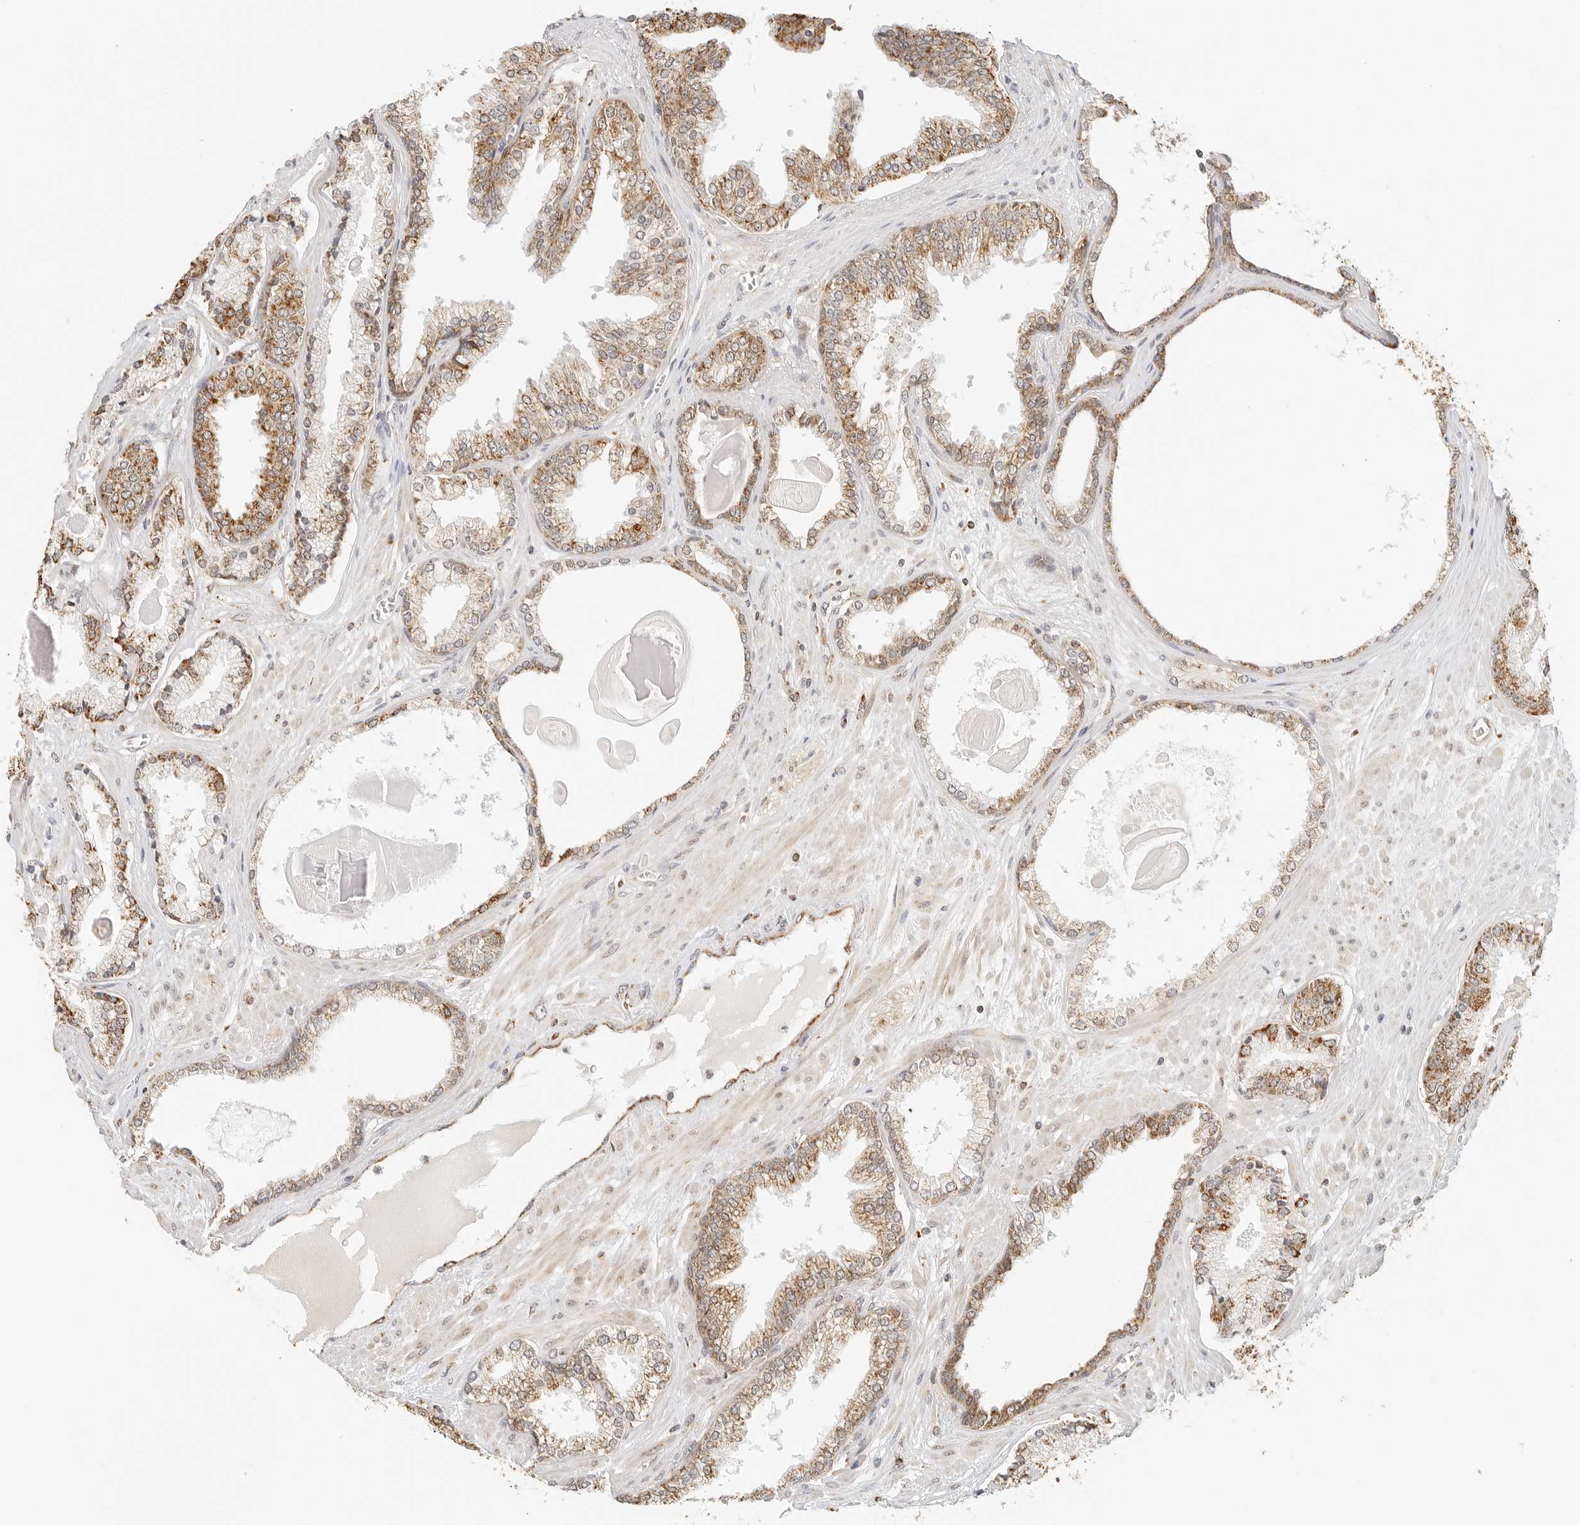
{"staining": {"intensity": "moderate", "quantity": ">75%", "location": "cytoplasmic/membranous"}, "tissue": "prostate cancer", "cell_type": "Tumor cells", "image_type": "cancer", "snomed": [{"axis": "morphology", "description": "Adenocarcinoma, Low grade"}, {"axis": "topography", "description": "Prostate"}], "caption": "Brown immunohistochemical staining in human low-grade adenocarcinoma (prostate) exhibits moderate cytoplasmic/membranous positivity in about >75% of tumor cells.", "gene": "ATL1", "patient": {"sex": "male", "age": 70}}